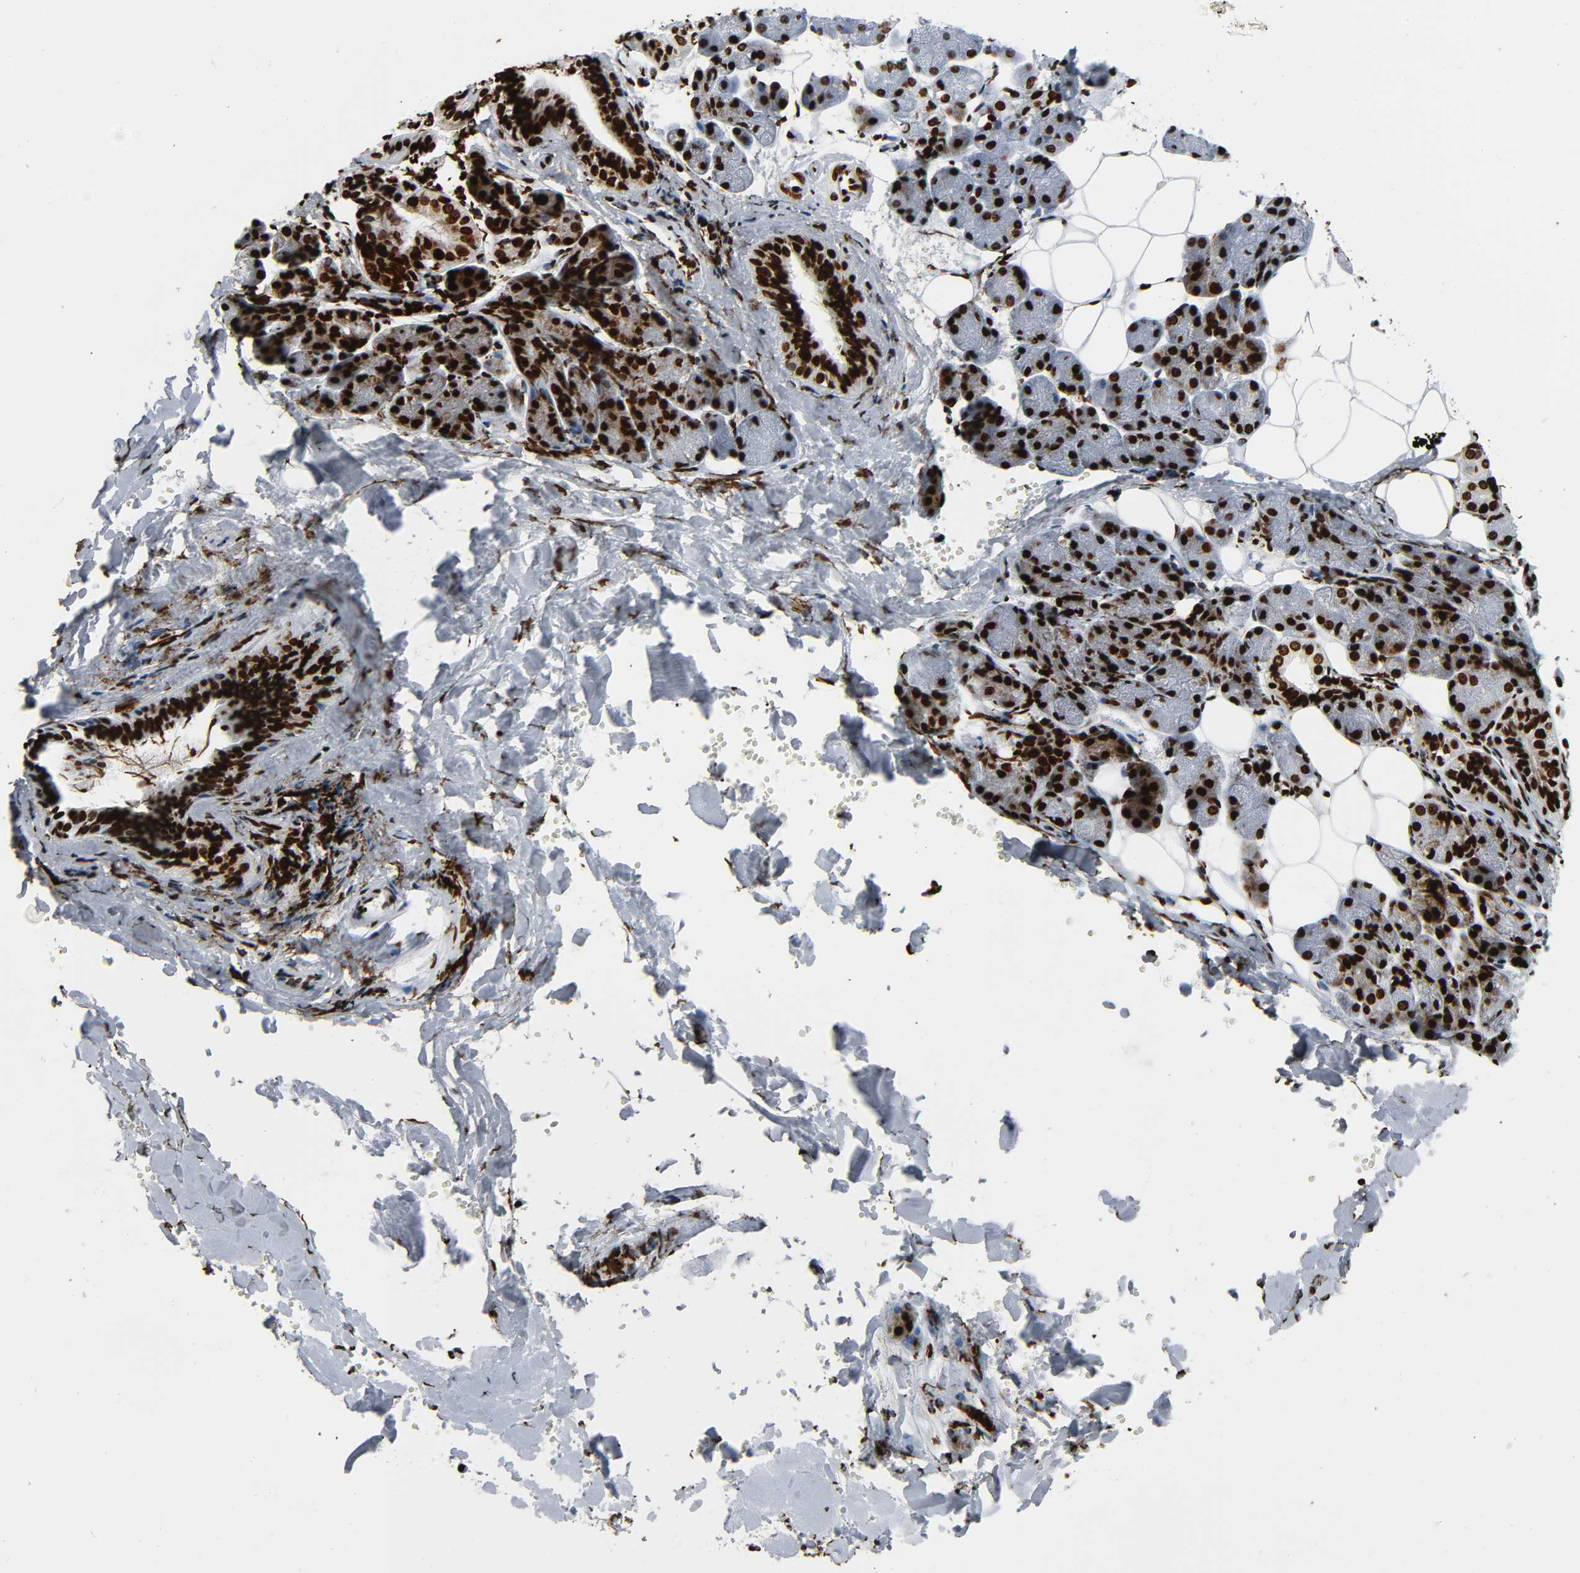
{"staining": {"intensity": "moderate", "quantity": ">75%", "location": "nuclear"}, "tissue": "salivary gland", "cell_type": "Glandular cells", "image_type": "normal", "snomed": [{"axis": "morphology", "description": "Normal tissue, NOS"}, {"axis": "morphology", "description": "Adenoma, NOS"}, {"axis": "topography", "description": "Salivary gland"}], "caption": "This photomicrograph shows unremarkable salivary gland stained with immunohistochemistry (IHC) to label a protein in brown. The nuclear of glandular cells show moderate positivity for the protein. Nuclei are counter-stained blue.", "gene": "RXRA", "patient": {"sex": "female", "age": 32}}